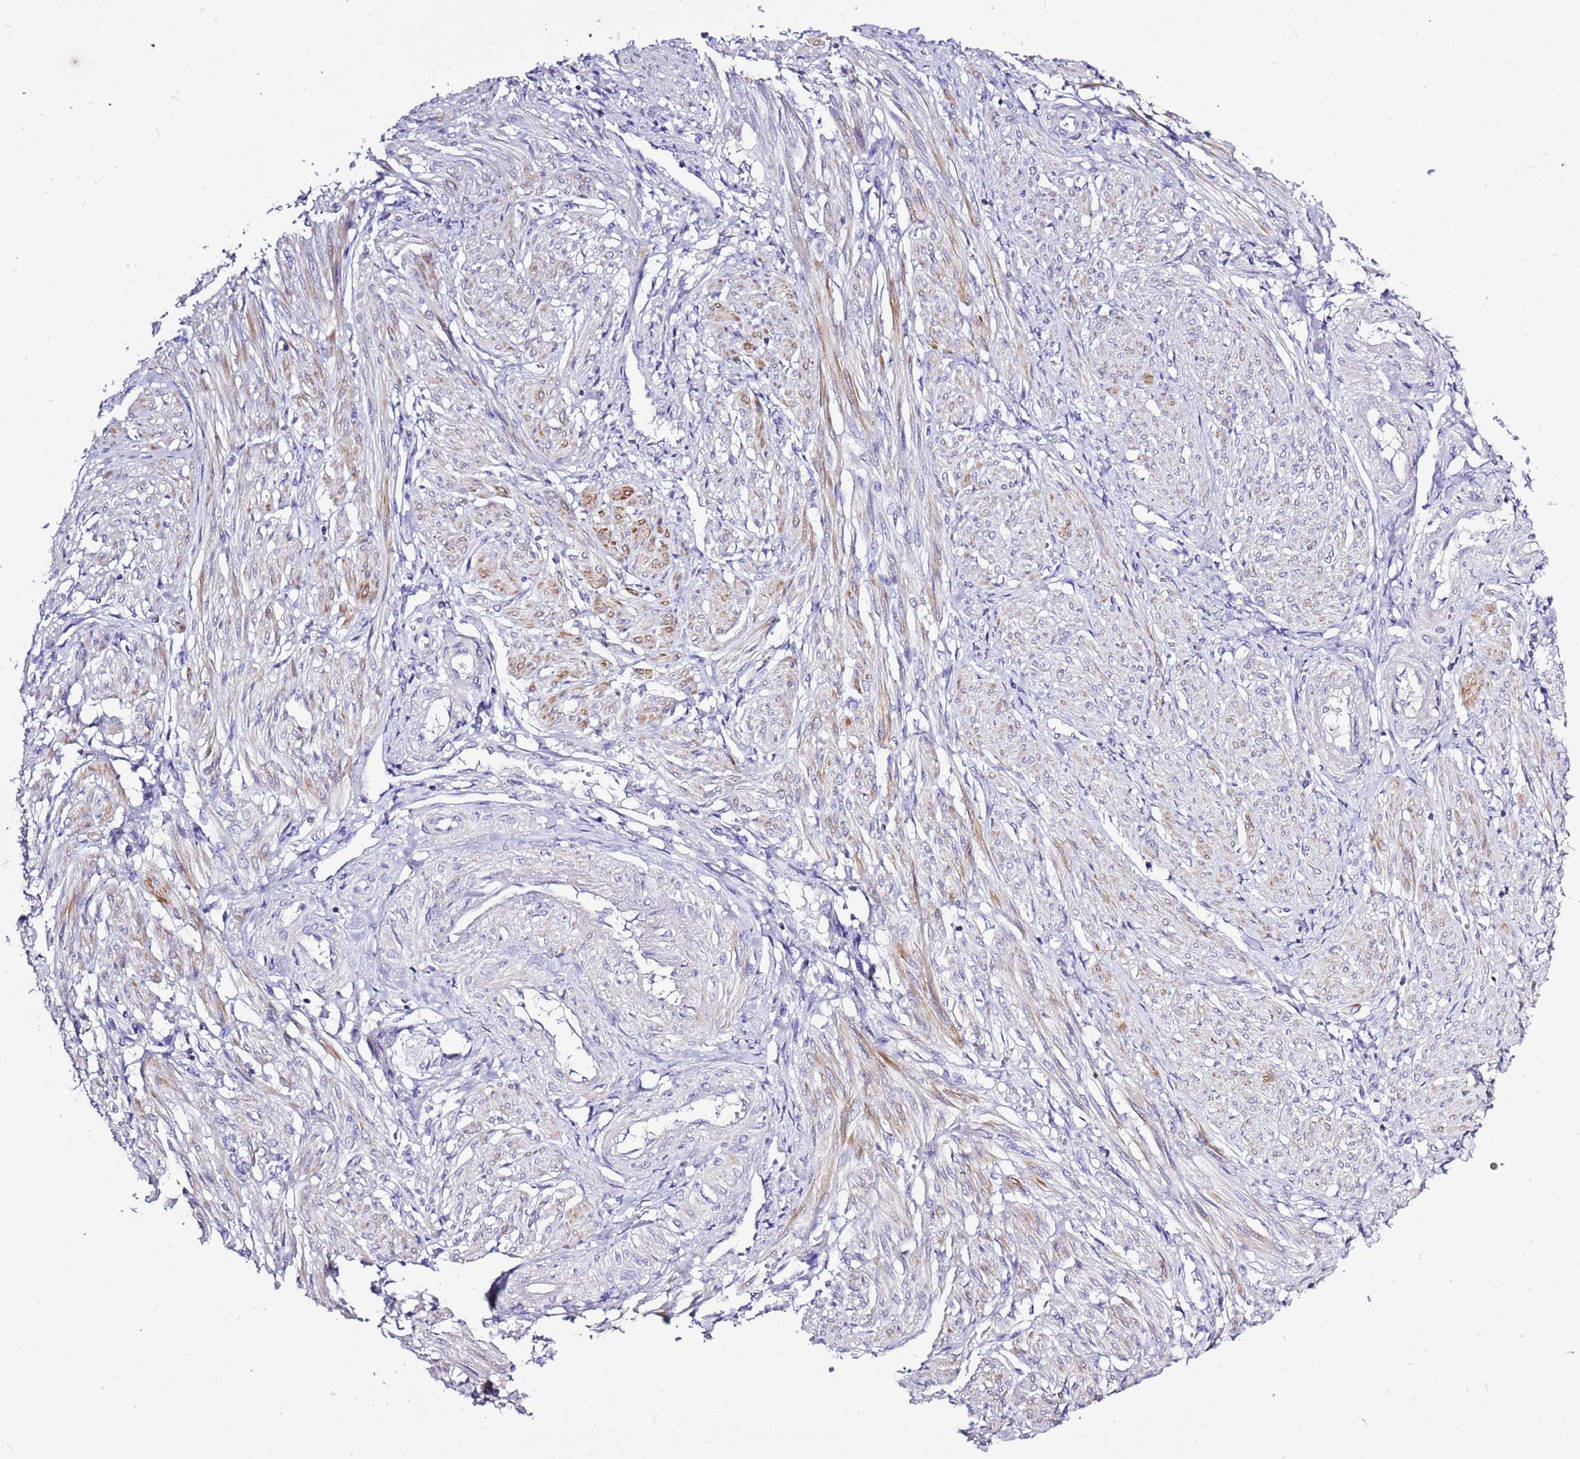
{"staining": {"intensity": "moderate", "quantity": "<25%", "location": "cytoplasmic/membranous"}, "tissue": "smooth muscle", "cell_type": "Smooth muscle cells", "image_type": "normal", "snomed": [{"axis": "morphology", "description": "Normal tissue, NOS"}, {"axis": "topography", "description": "Smooth muscle"}], "caption": "Benign smooth muscle shows moderate cytoplasmic/membranous positivity in approximately <25% of smooth muscle cells, visualized by immunohistochemistry. The staining was performed using DAB, with brown indicating positive protein expression. Nuclei are stained blue with hematoxylin.", "gene": "GLCE", "patient": {"sex": "female", "age": 39}}